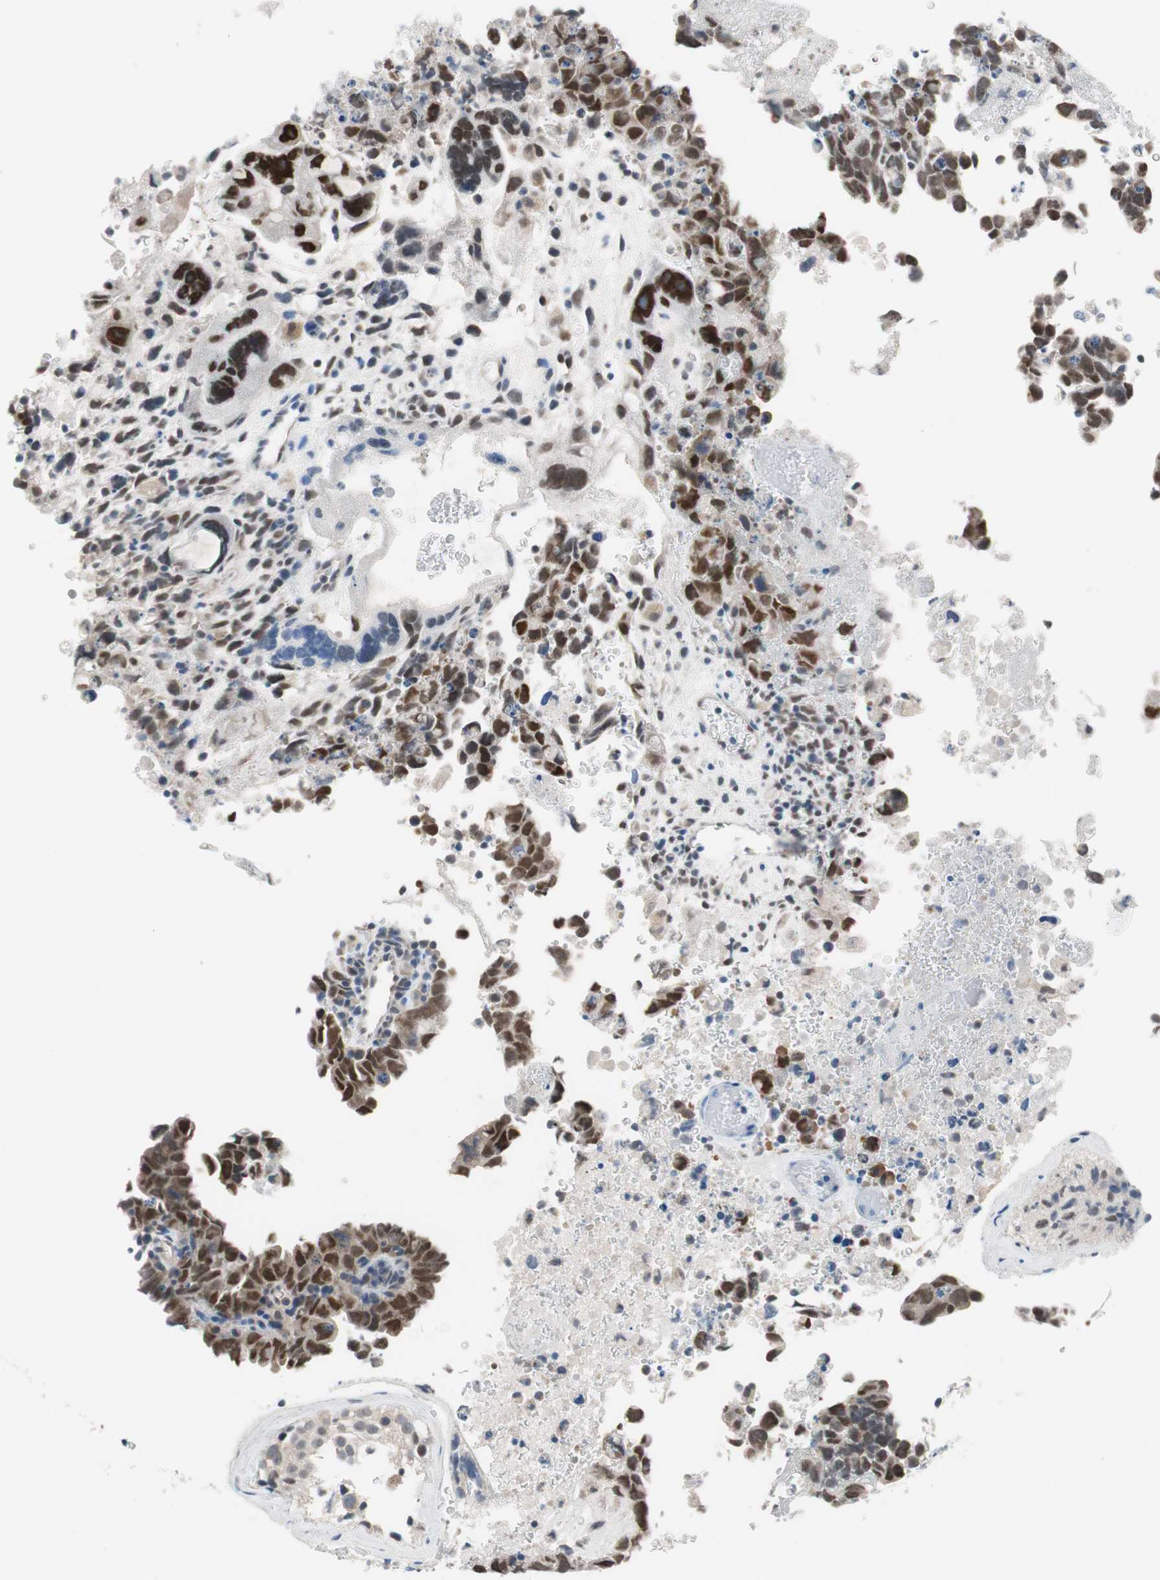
{"staining": {"intensity": "moderate", "quantity": "25%-75%", "location": "nuclear"}, "tissue": "testis cancer", "cell_type": "Tumor cells", "image_type": "cancer", "snomed": [{"axis": "morphology", "description": "Carcinoma, Embryonal, NOS"}, {"axis": "topography", "description": "Testis"}], "caption": "Brown immunohistochemical staining in testis cancer reveals moderate nuclear positivity in about 25%-75% of tumor cells.", "gene": "GRHL1", "patient": {"sex": "male", "age": 28}}